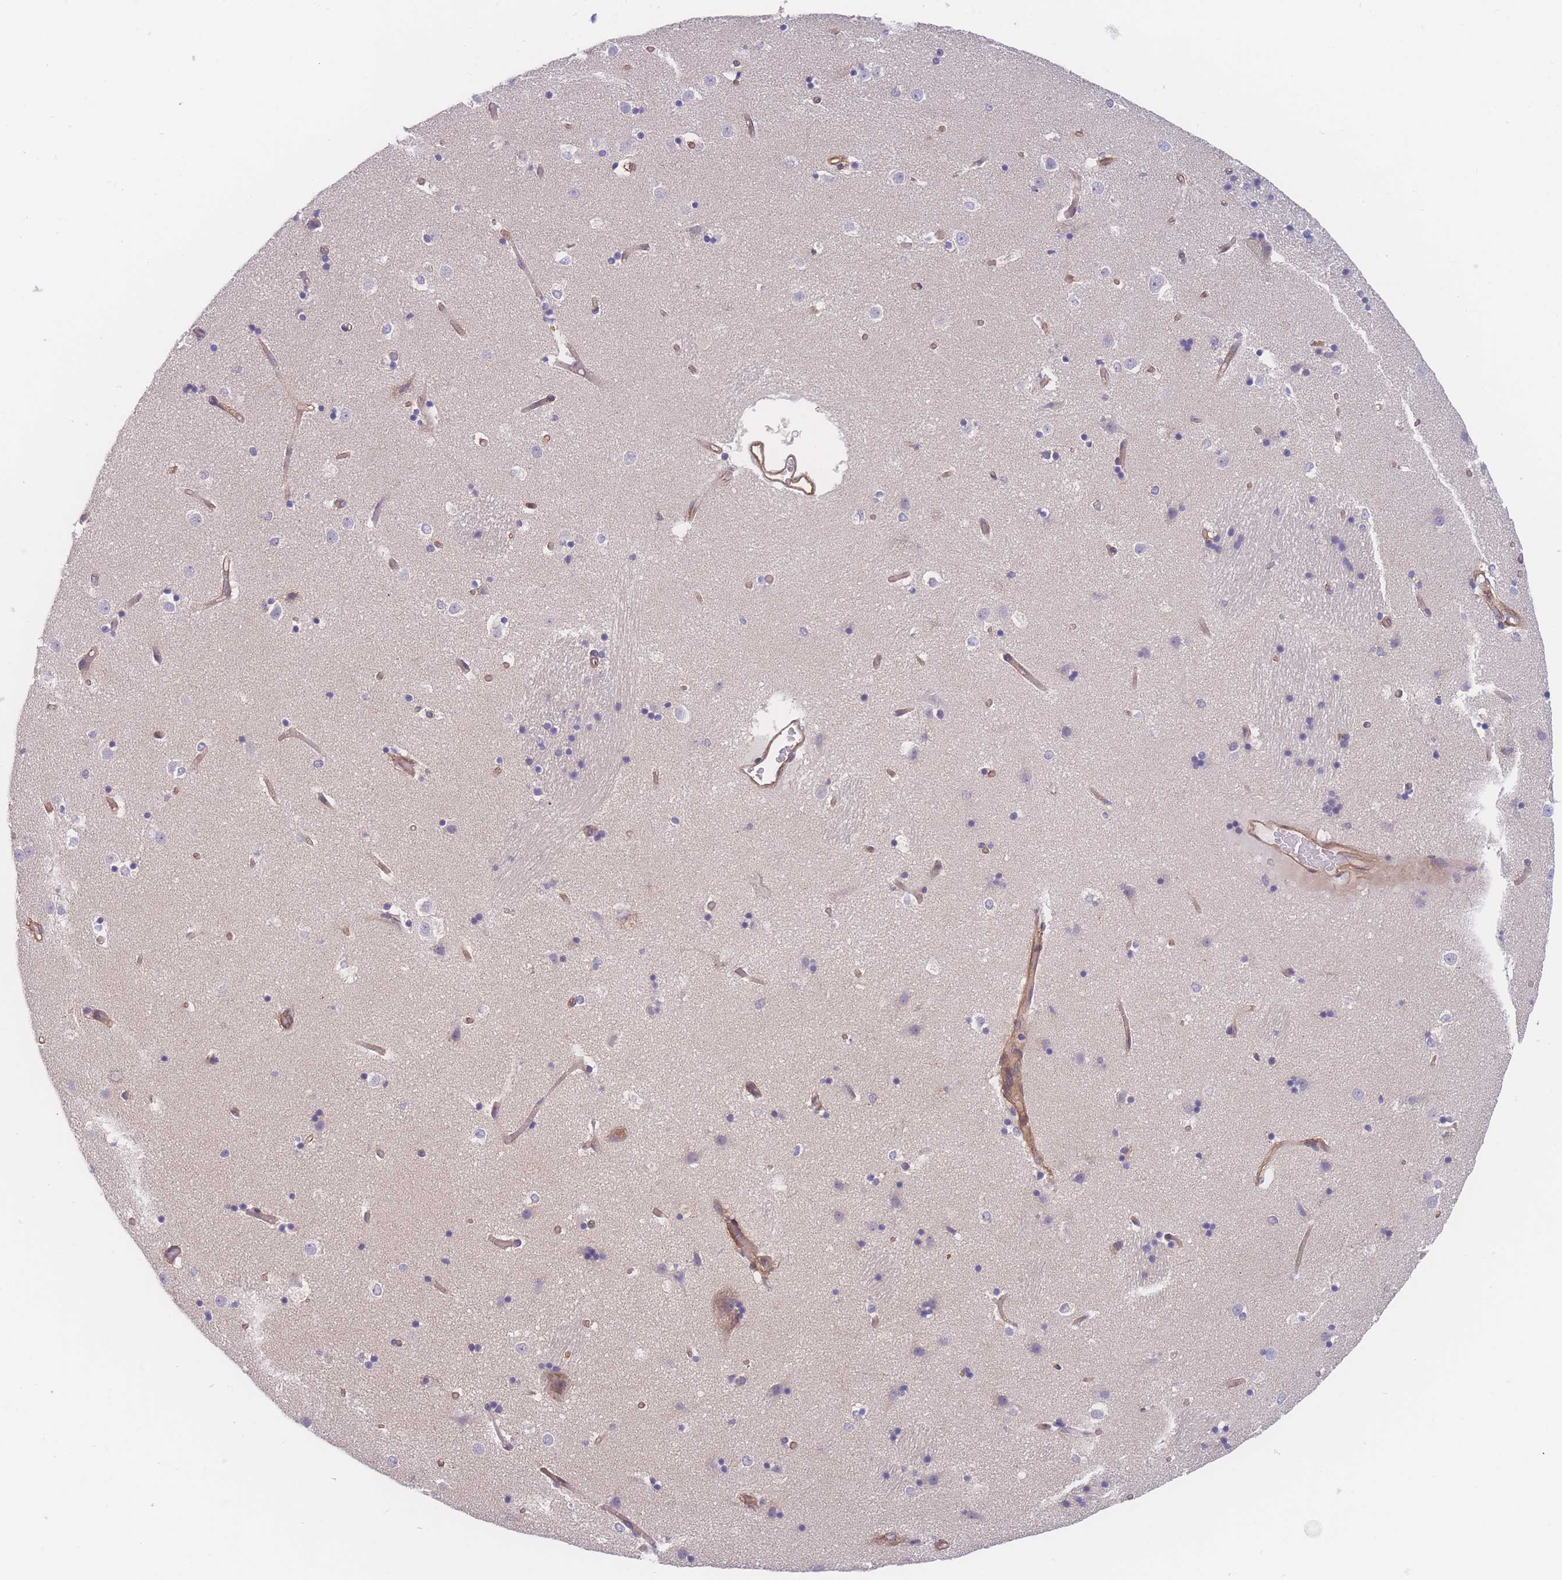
{"staining": {"intensity": "negative", "quantity": "none", "location": "none"}, "tissue": "caudate", "cell_type": "Glial cells", "image_type": "normal", "snomed": [{"axis": "morphology", "description": "Normal tissue, NOS"}, {"axis": "topography", "description": "Lateral ventricle wall"}], "caption": "Immunohistochemistry (IHC) micrograph of unremarkable caudate: caudate stained with DAB (3,3'-diaminobenzidine) shows no significant protein positivity in glial cells. The staining is performed using DAB brown chromogen with nuclei counter-stained in using hematoxylin.", "gene": "CFAP97", "patient": {"sex": "female", "age": 52}}